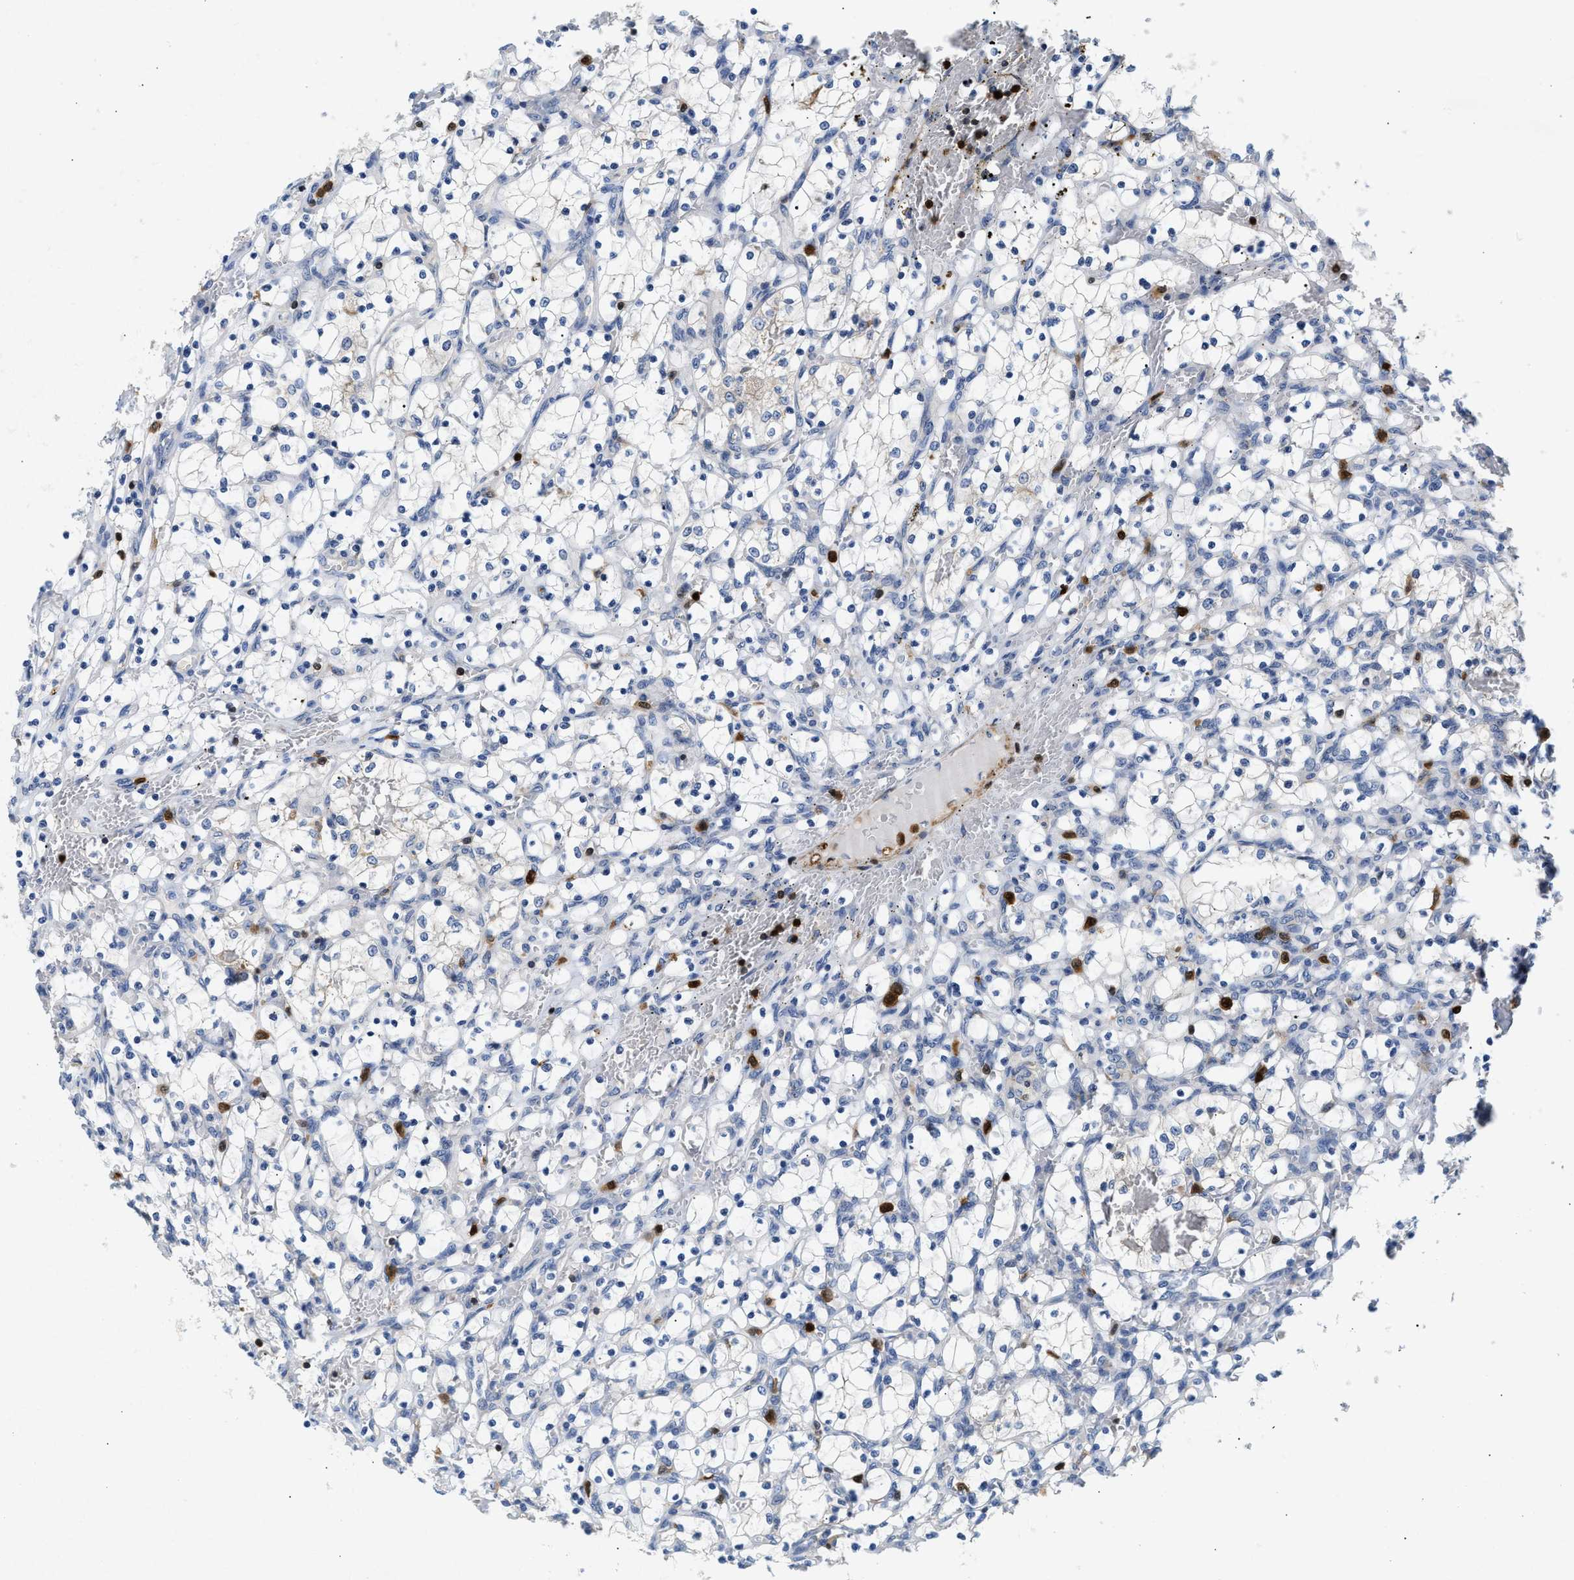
{"staining": {"intensity": "negative", "quantity": "none", "location": "none"}, "tissue": "renal cancer", "cell_type": "Tumor cells", "image_type": "cancer", "snomed": [{"axis": "morphology", "description": "Adenocarcinoma, NOS"}, {"axis": "topography", "description": "Kidney"}], "caption": "High magnification brightfield microscopy of renal adenocarcinoma stained with DAB (3,3'-diaminobenzidine) (brown) and counterstained with hematoxylin (blue): tumor cells show no significant positivity.", "gene": "SLIT2", "patient": {"sex": "female", "age": 69}}